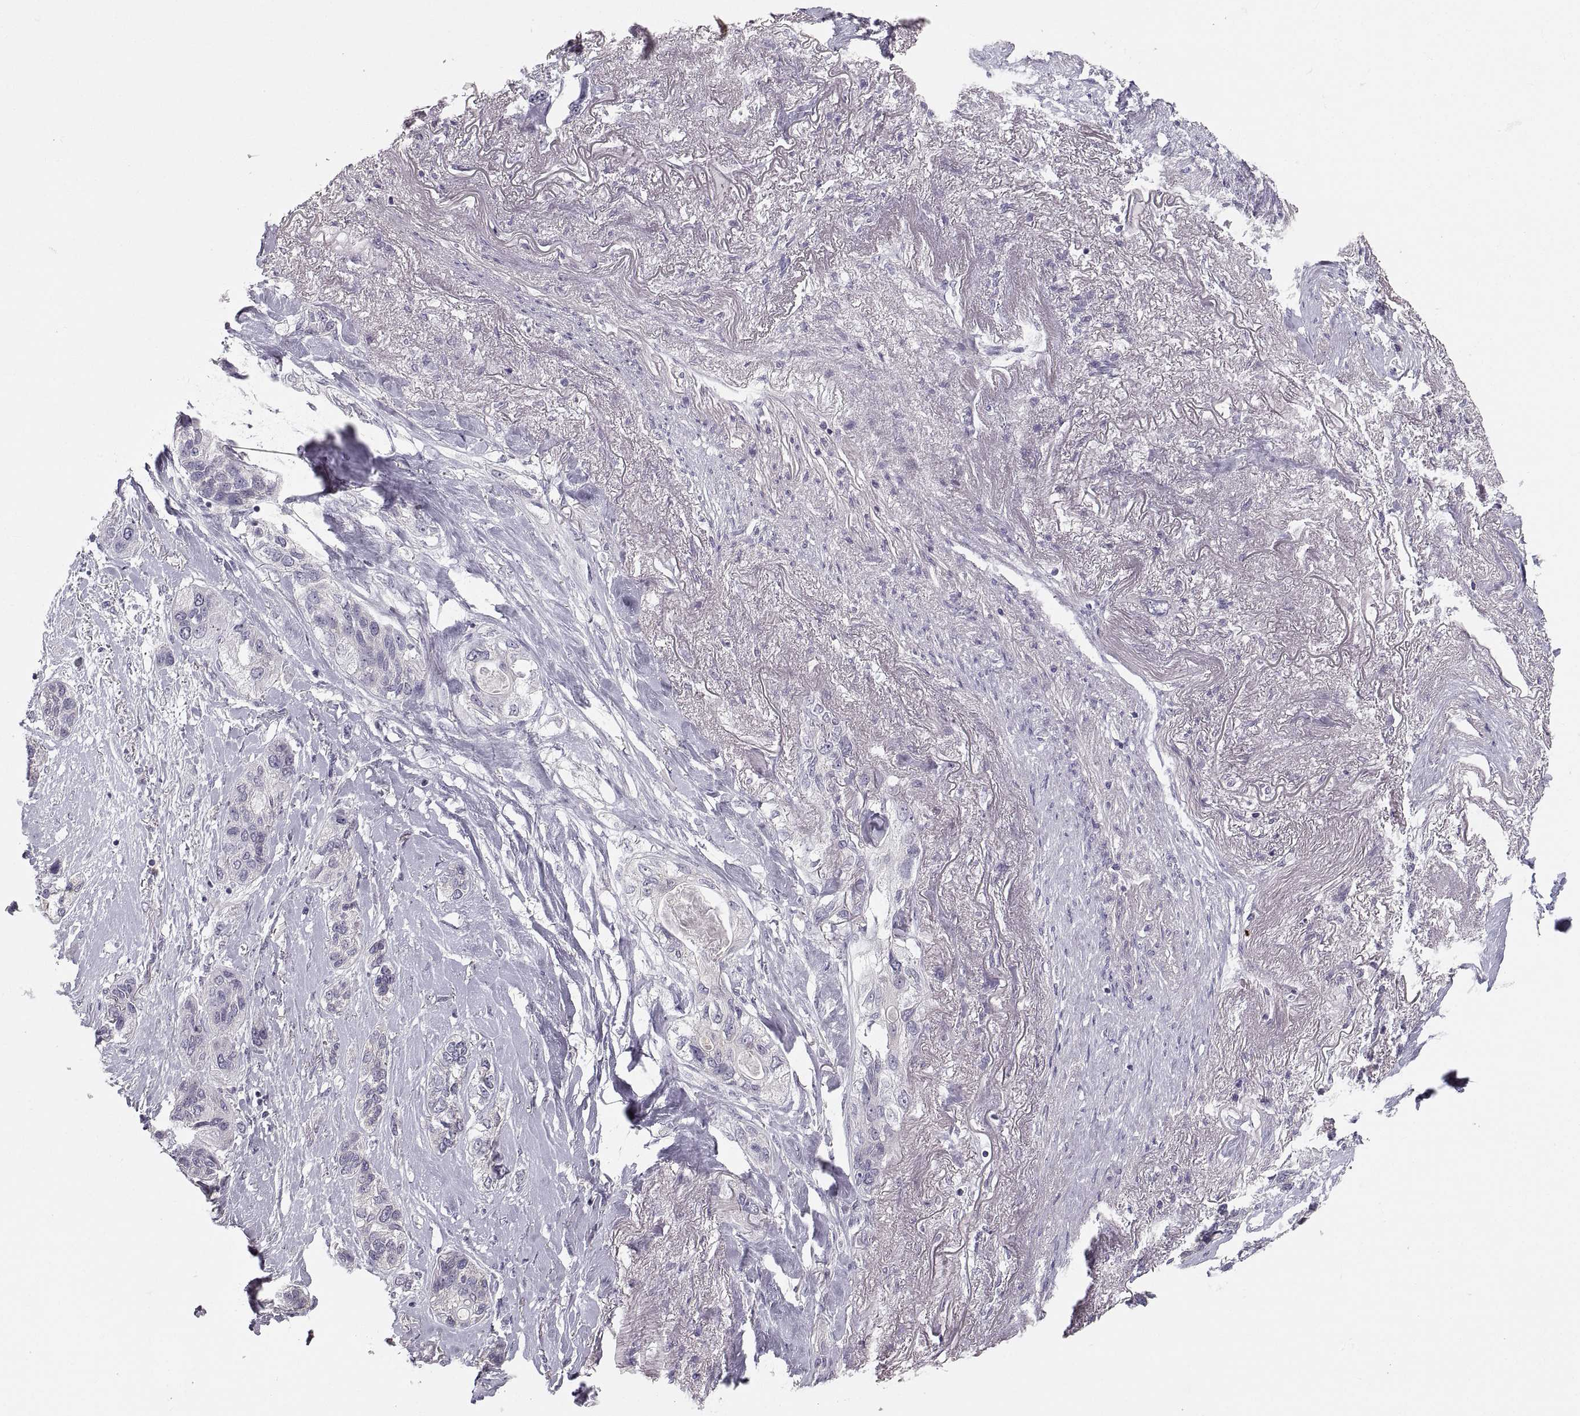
{"staining": {"intensity": "negative", "quantity": "none", "location": "none"}, "tissue": "lung cancer", "cell_type": "Tumor cells", "image_type": "cancer", "snomed": [{"axis": "morphology", "description": "Squamous cell carcinoma, NOS"}, {"axis": "topography", "description": "Lung"}], "caption": "IHC photomicrograph of human lung squamous cell carcinoma stained for a protein (brown), which demonstrates no positivity in tumor cells.", "gene": "ZNF185", "patient": {"sex": "female", "age": 70}}